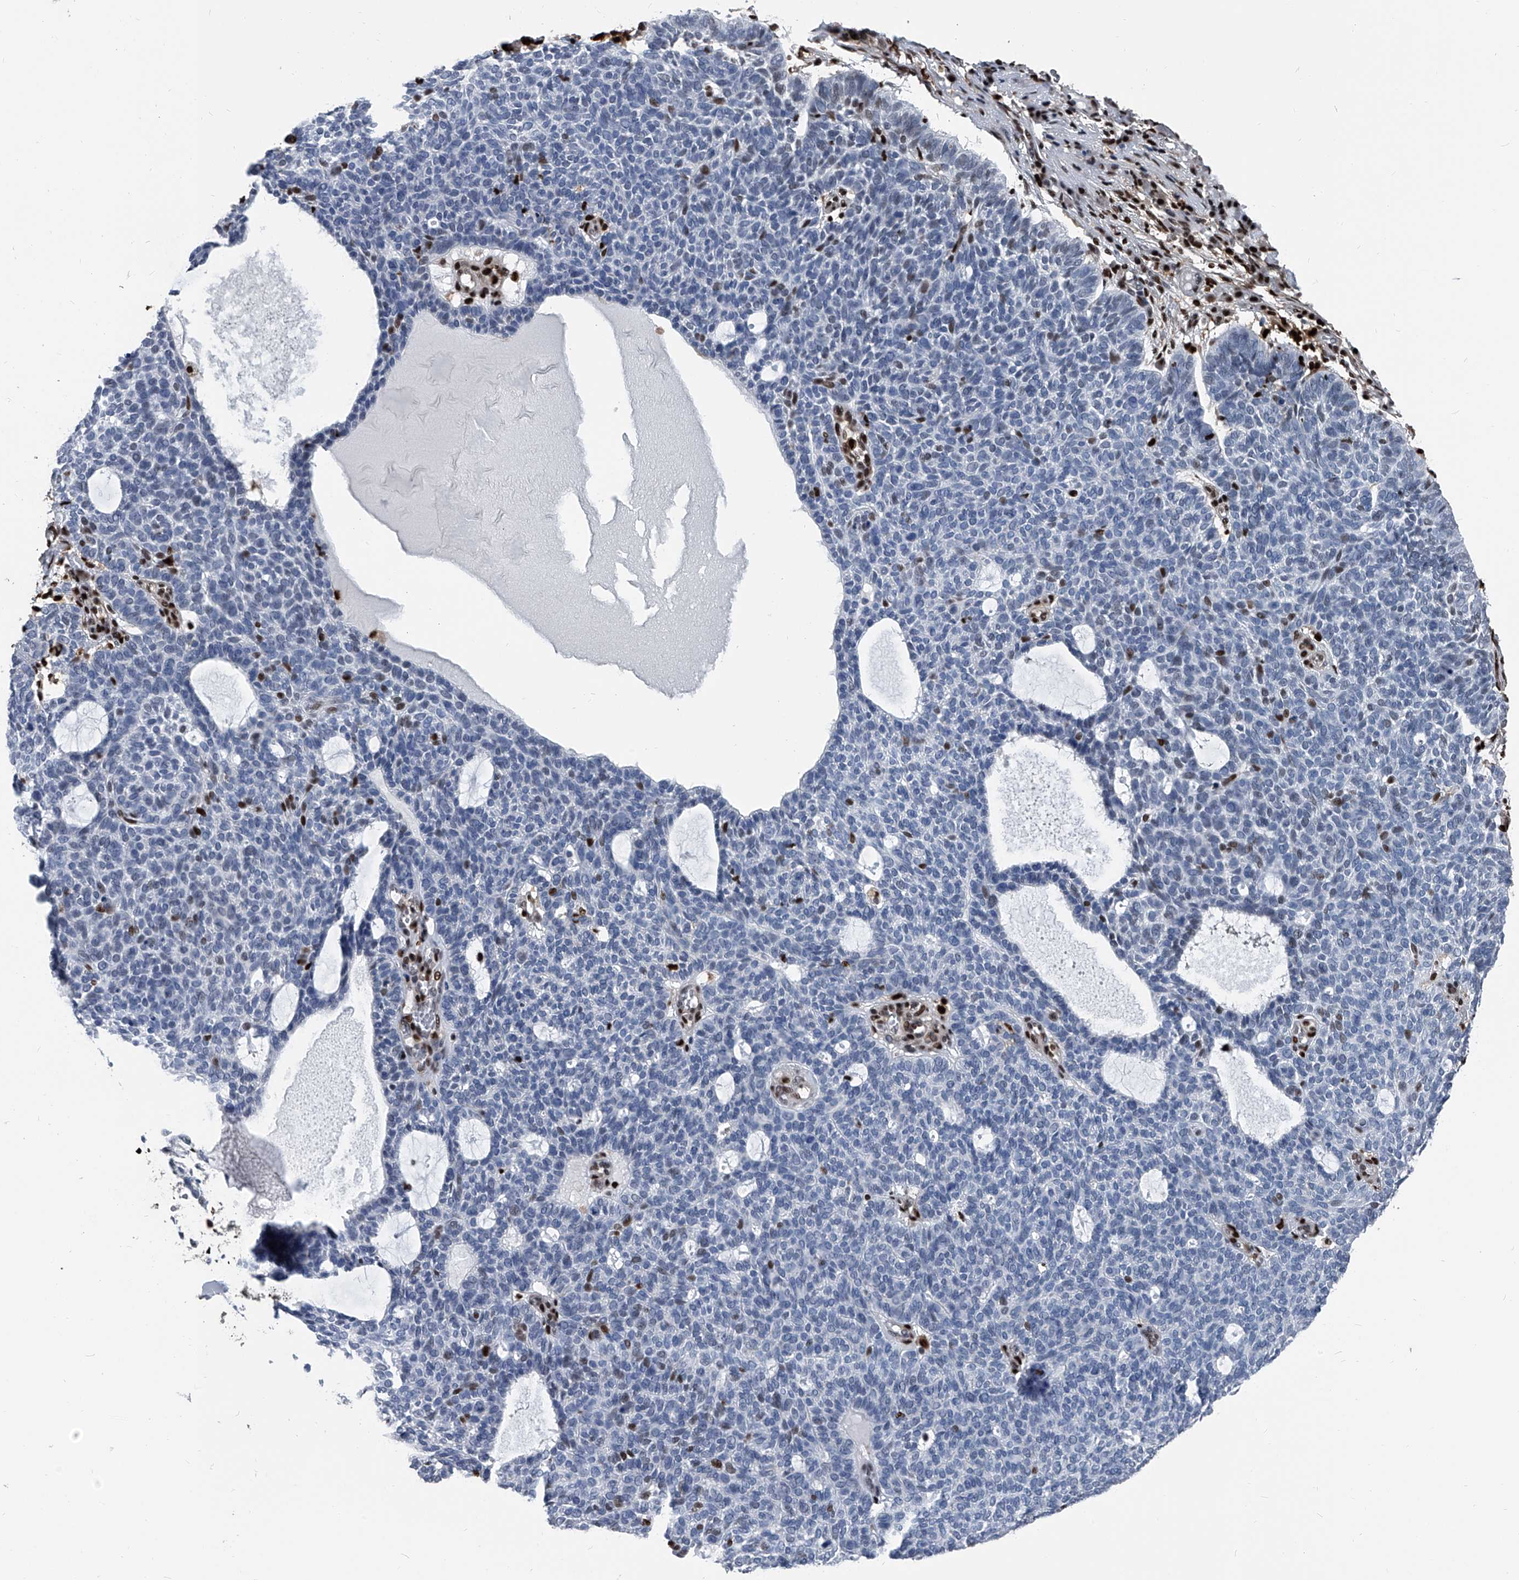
{"staining": {"intensity": "negative", "quantity": "none", "location": "none"}, "tissue": "skin cancer", "cell_type": "Tumor cells", "image_type": "cancer", "snomed": [{"axis": "morphology", "description": "Squamous cell carcinoma, NOS"}, {"axis": "topography", "description": "Skin"}], "caption": "DAB immunohistochemical staining of human skin cancer (squamous cell carcinoma) reveals no significant staining in tumor cells.", "gene": "FKBP5", "patient": {"sex": "female", "age": 90}}